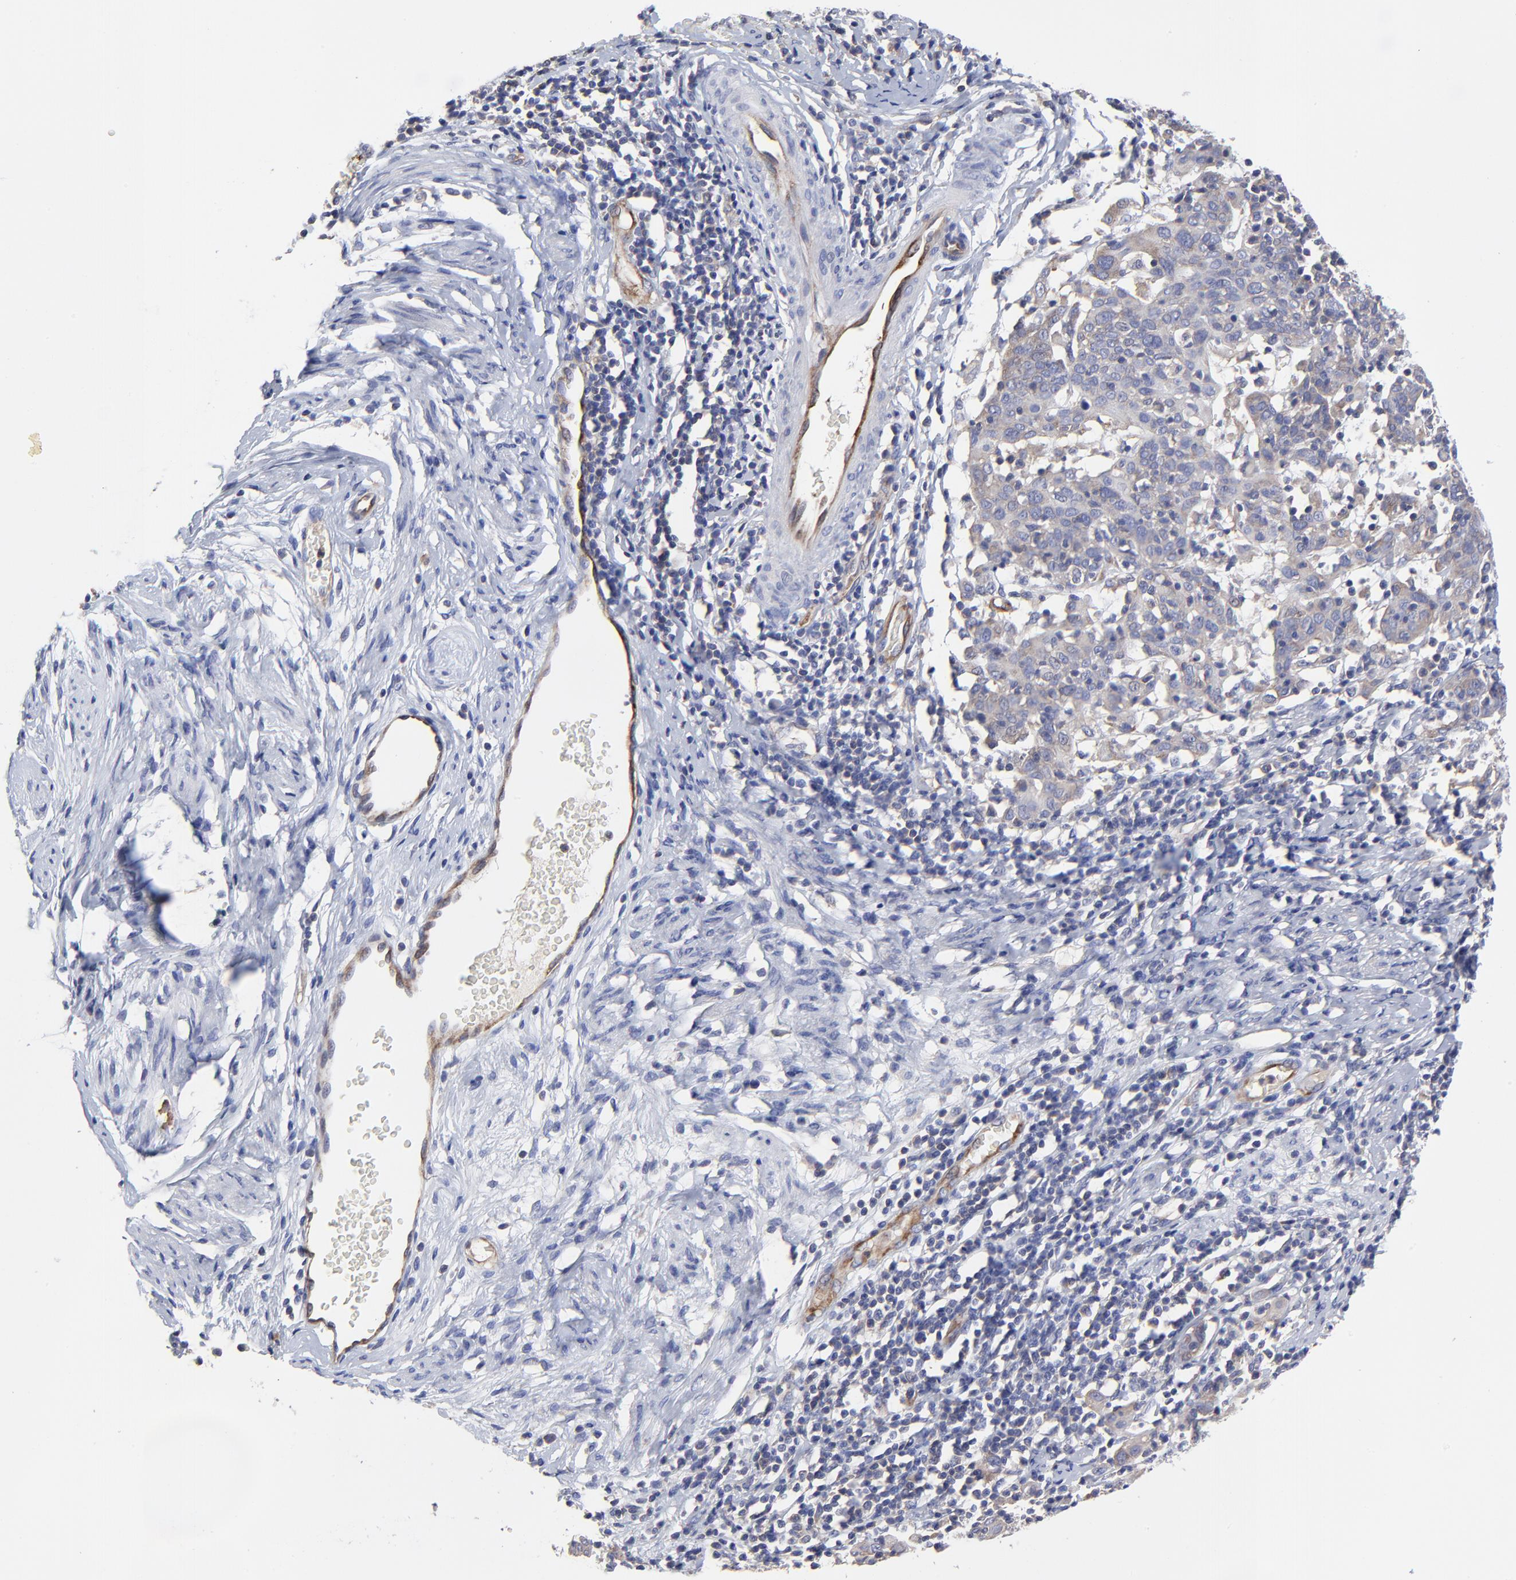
{"staining": {"intensity": "negative", "quantity": "none", "location": "none"}, "tissue": "cervical cancer", "cell_type": "Tumor cells", "image_type": "cancer", "snomed": [{"axis": "morphology", "description": "Normal tissue, NOS"}, {"axis": "morphology", "description": "Squamous cell carcinoma, NOS"}, {"axis": "topography", "description": "Cervix"}], "caption": "Tumor cells show no significant positivity in cervical cancer.", "gene": "SULF2", "patient": {"sex": "female", "age": 67}}